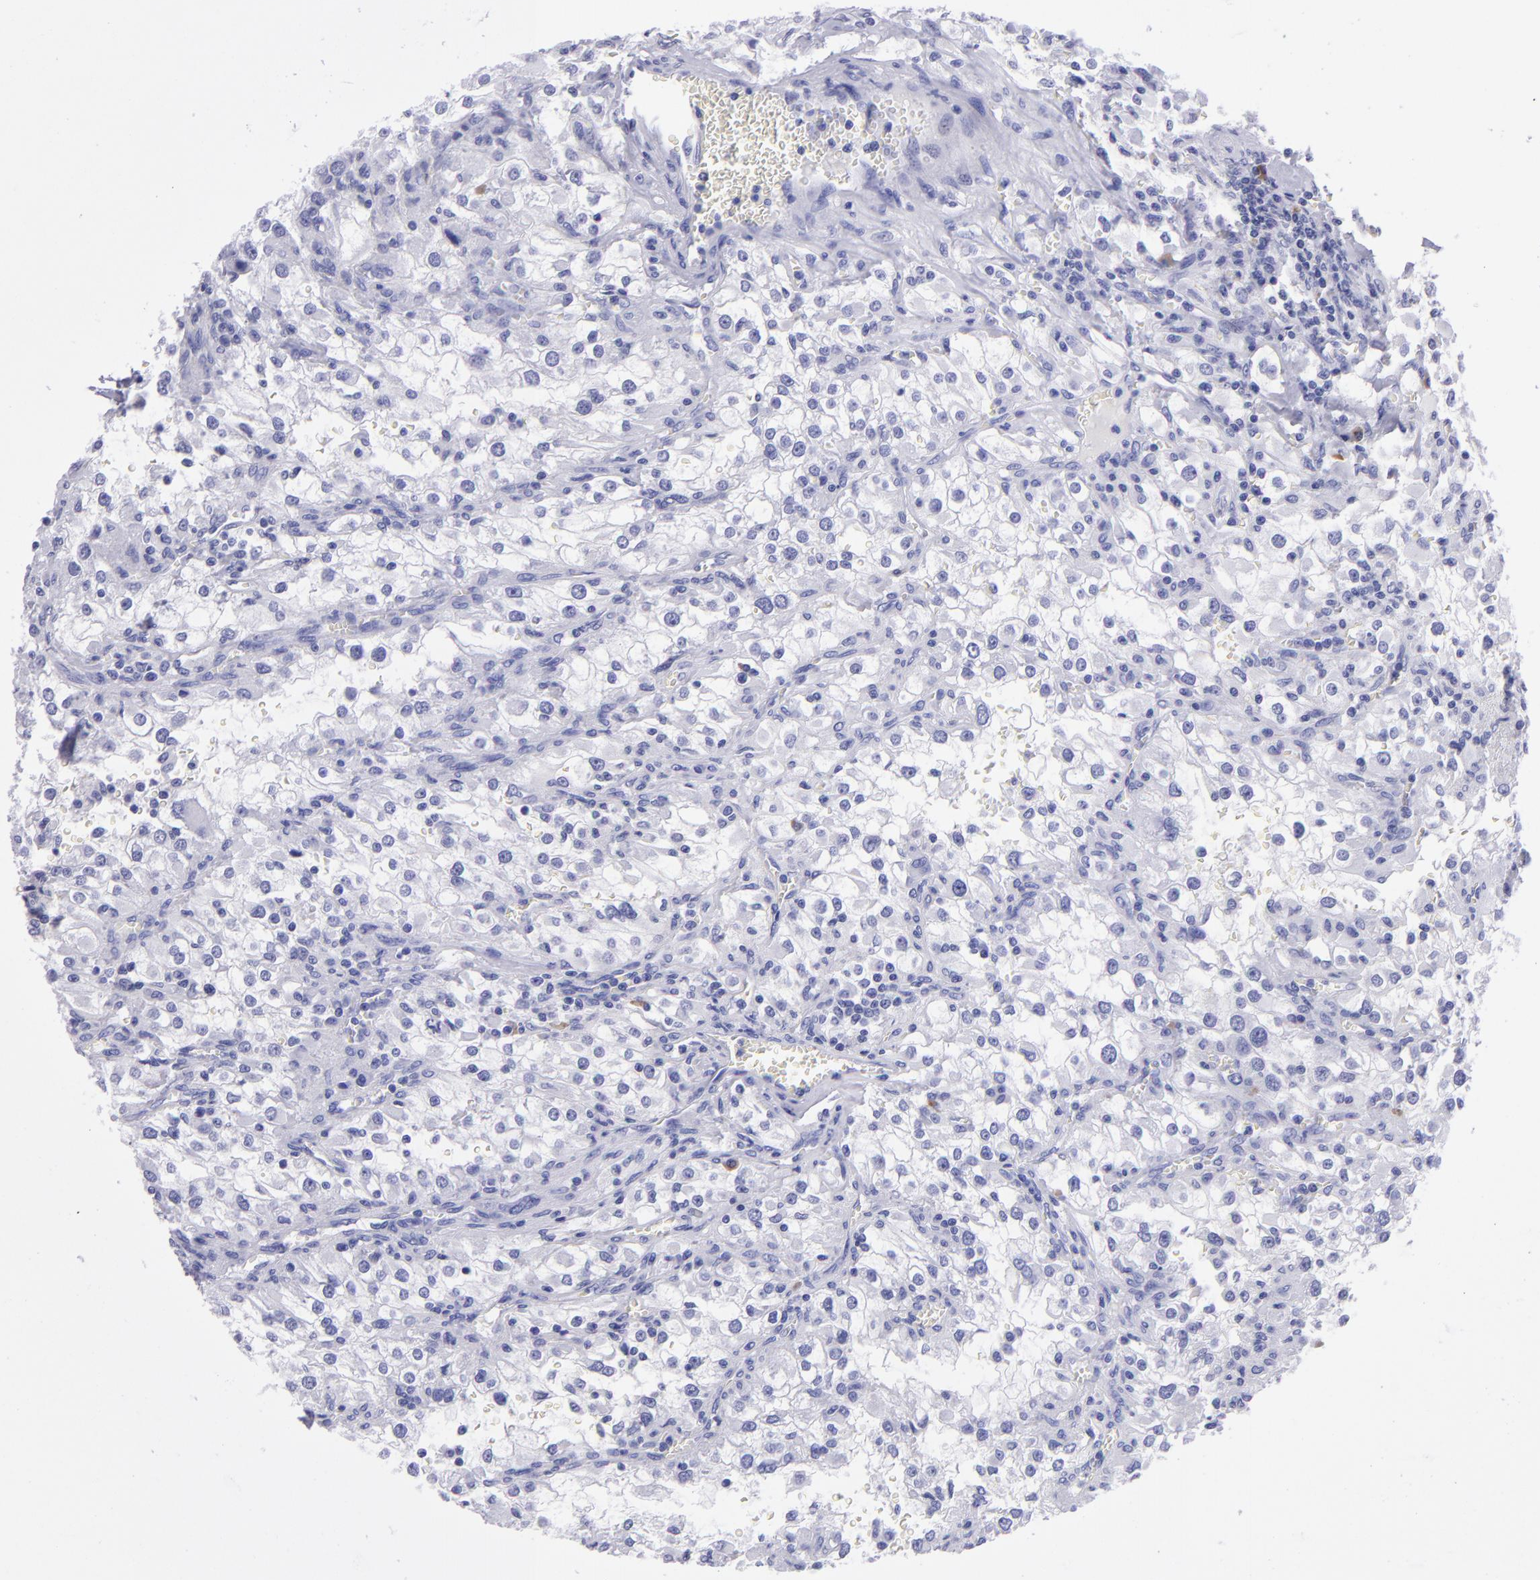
{"staining": {"intensity": "negative", "quantity": "none", "location": "none"}, "tissue": "renal cancer", "cell_type": "Tumor cells", "image_type": "cancer", "snomed": [{"axis": "morphology", "description": "Adenocarcinoma, NOS"}, {"axis": "topography", "description": "Kidney"}], "caption": "Immunohistochemistry (IHC) image of neoplastic tissue: renal cancer stained with DAB (3,3'-diaminobenzidine) exhibits no significant protein expression in tumor cells. (Brightfield microscopy of DAB (3,3'-diaminobenzidine) immunohistochemistry at high magnification).", "gene": "TYRP1", "patient": {"sex": "female", "age": 52}}